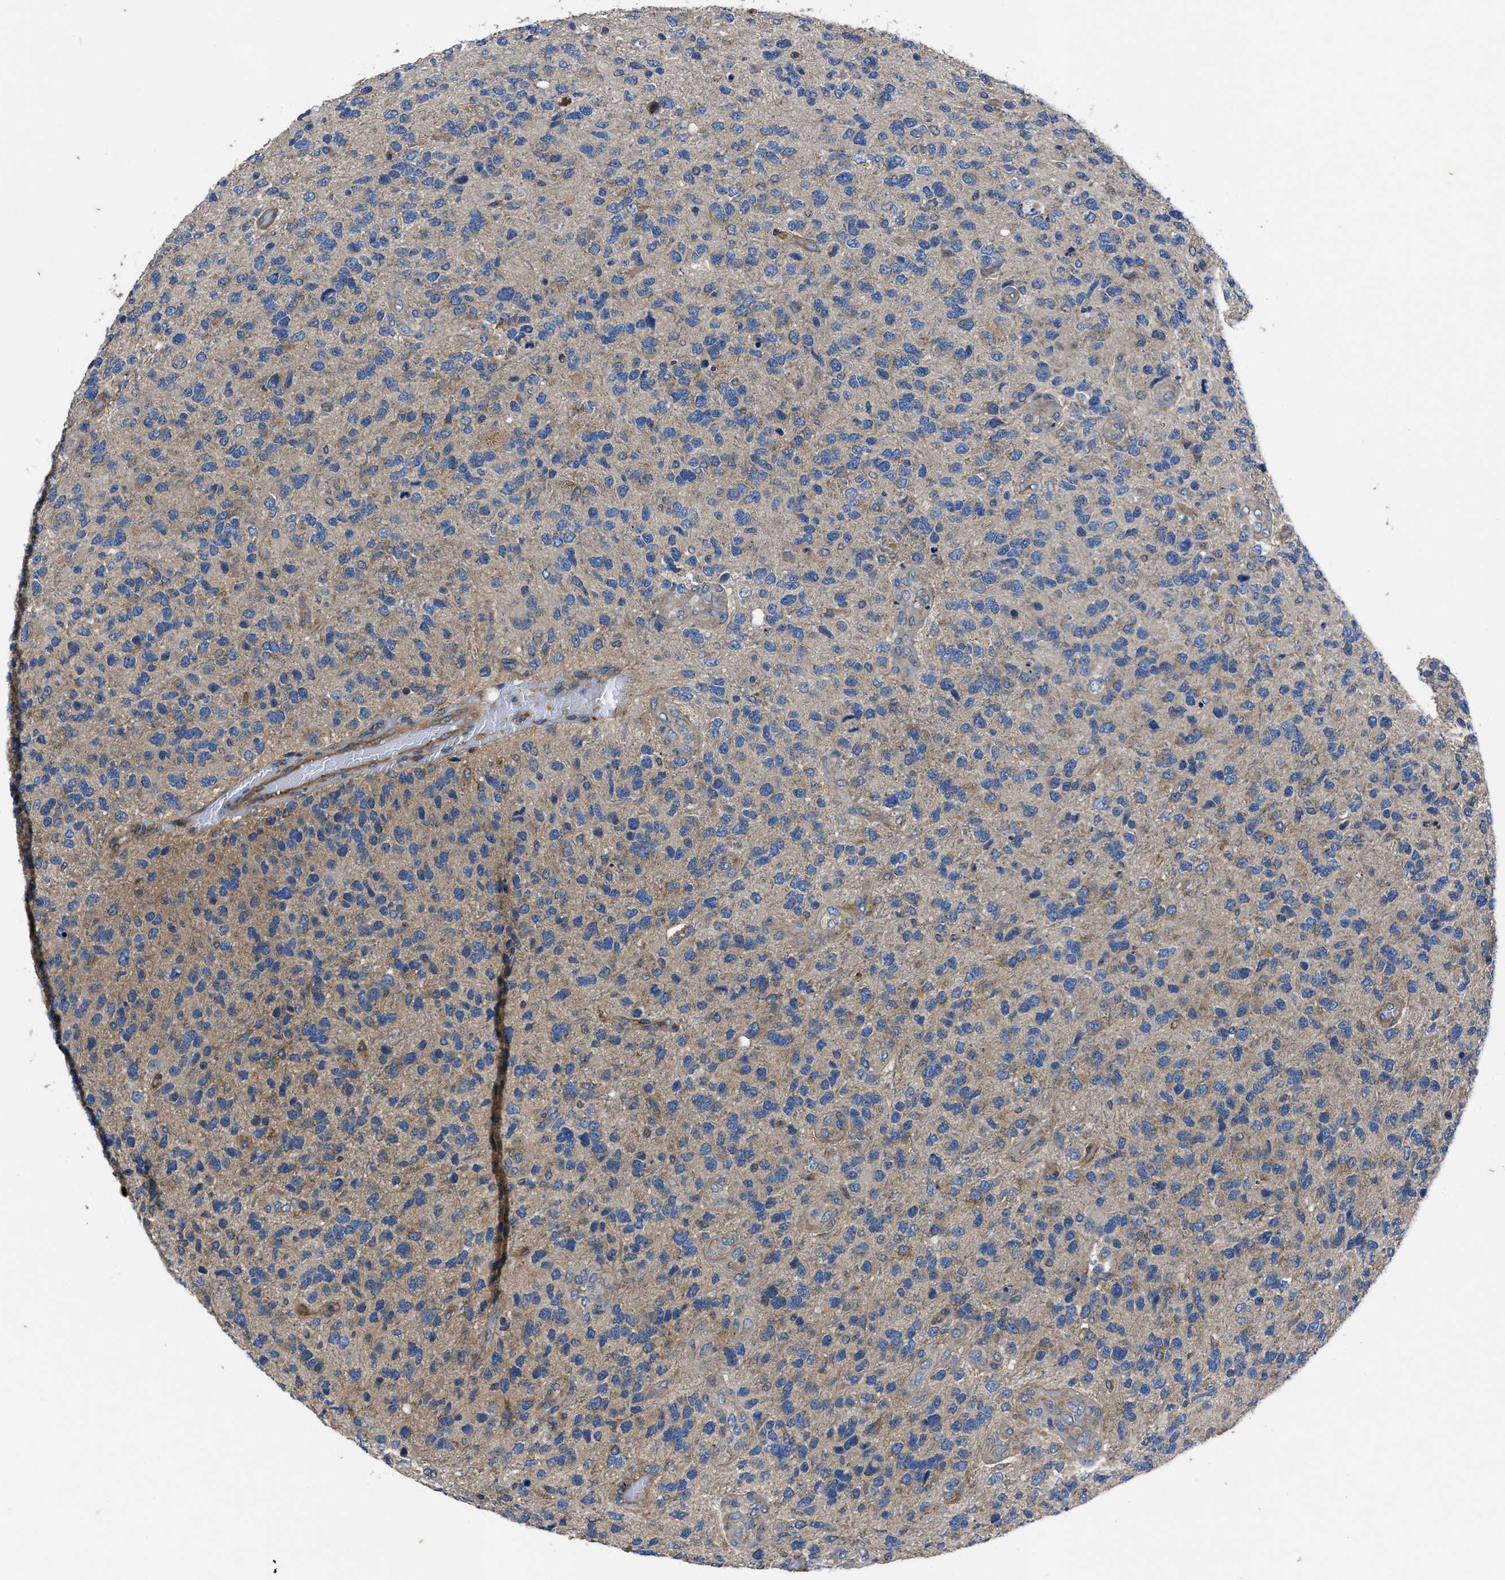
{"staining": {"intensity": "weak", "quantity": "25%-75%", "location": "cytoplasmic/membranous"}, "tissue": "glioma", "cell_type": "Tumor cells", "image_type": "cancer", "snomed": [{"axis": "morphology", "description": "Glioma, malignant, High grade"}, {"axis": "topography", "description": "Brain"}], "caption": "A high-resolution histopathology image shows IHC staining of malignant glioma (high-grade), which reveals weak cytoplasmic/membranous positivity in approximately 25%-75% of tumor cells. Nuclei are stained in blue.", "gene": "ERC1", "patient": {"sex": "female", "age": 58}}